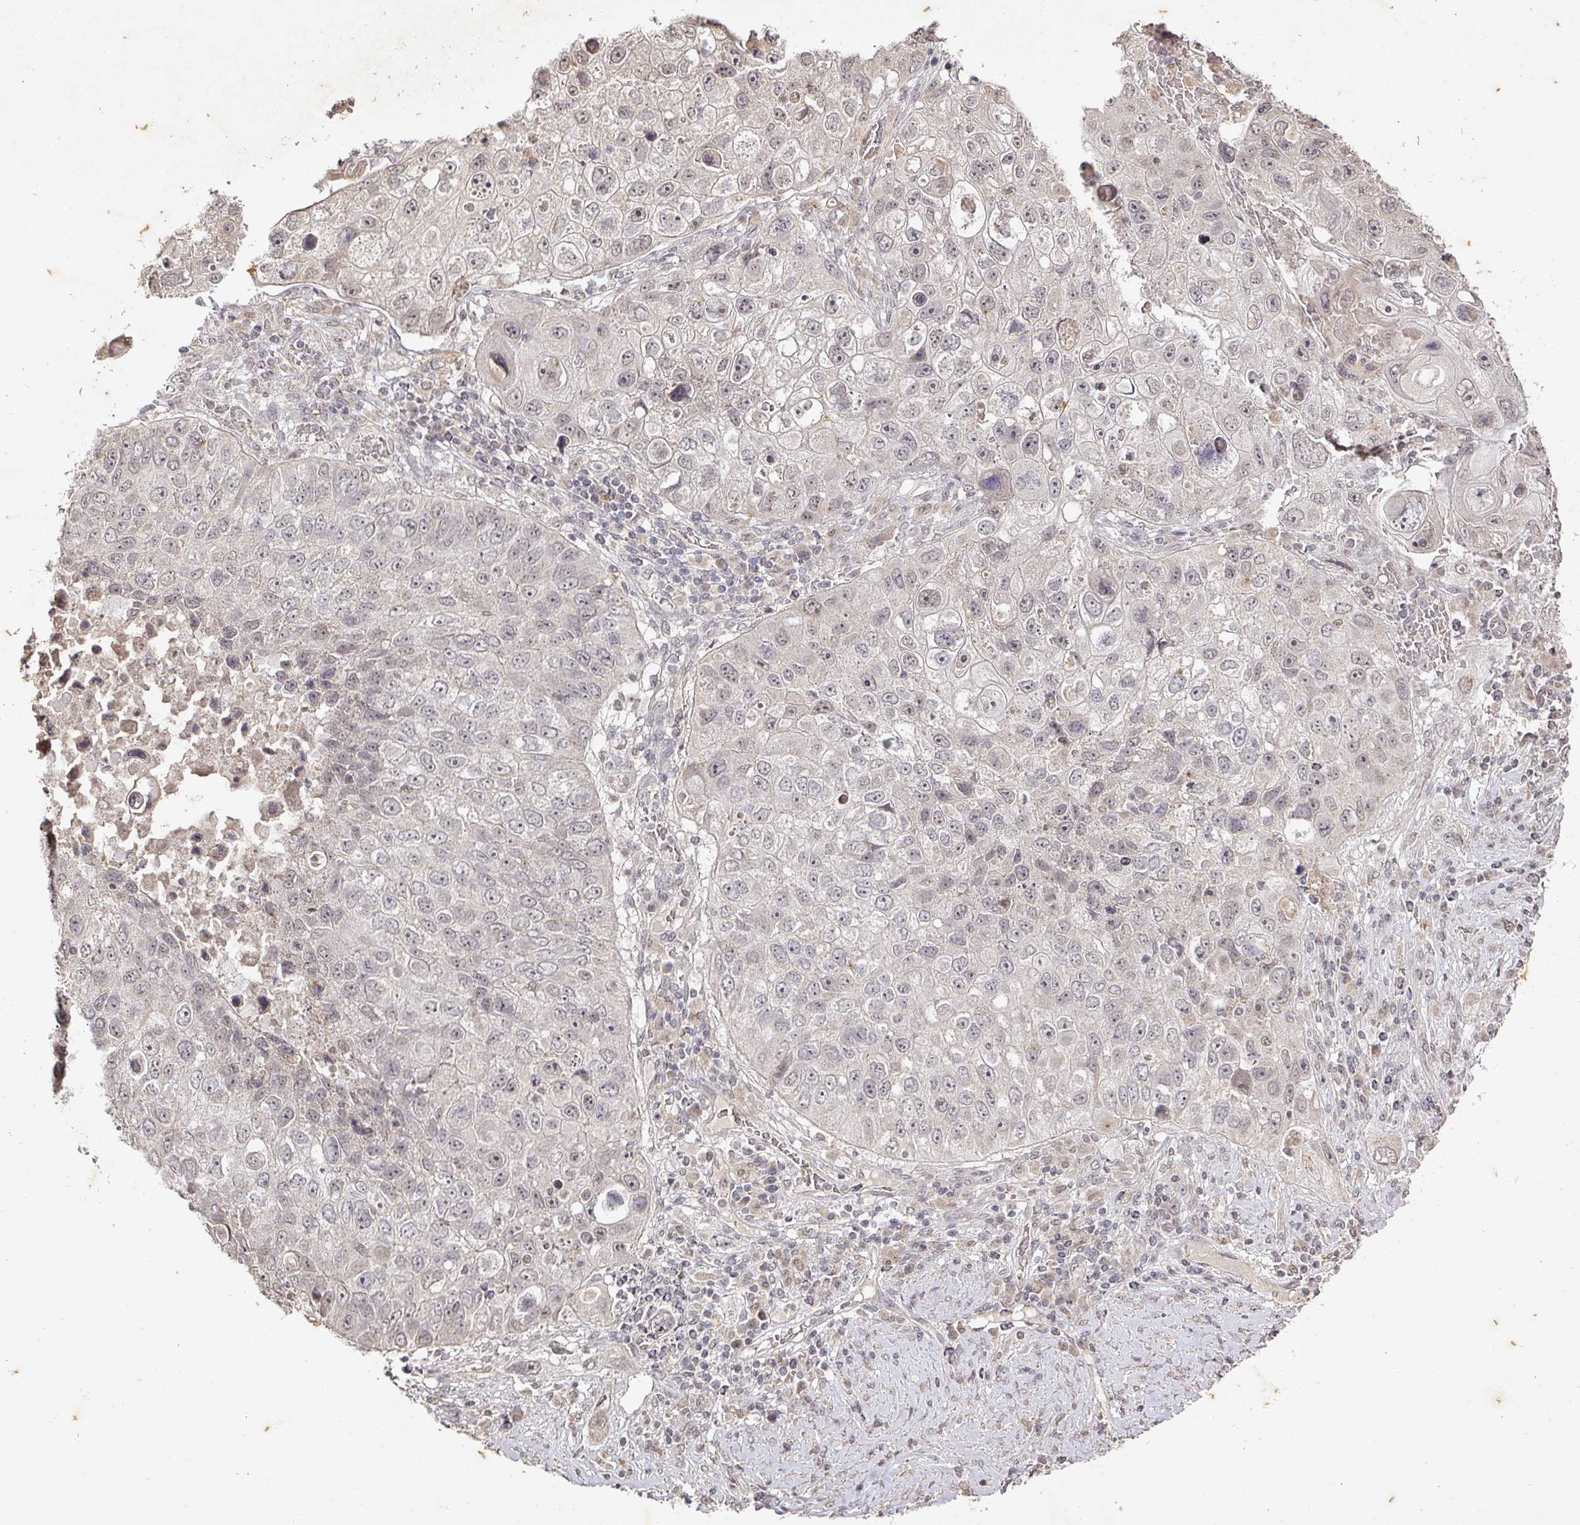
{"staining": {"intensity": "negative", "quantity": "none", "location": "none"}, "tissue": "lung cancer", "cell_type": "Tumor cells", "image_type": "cancer", "snomed": [{"axis": "morphology", "description": "Squamous cell carcinoma, NOS"}, {"axis": "topography", "description": "Lung"}], "caption": "A micrograph of human lung cancer (squamous cell carcinoma) is negative for staining in tumor cells.", "gene": "CAPN5", "patient": {"sex": "male", "age": 61}}